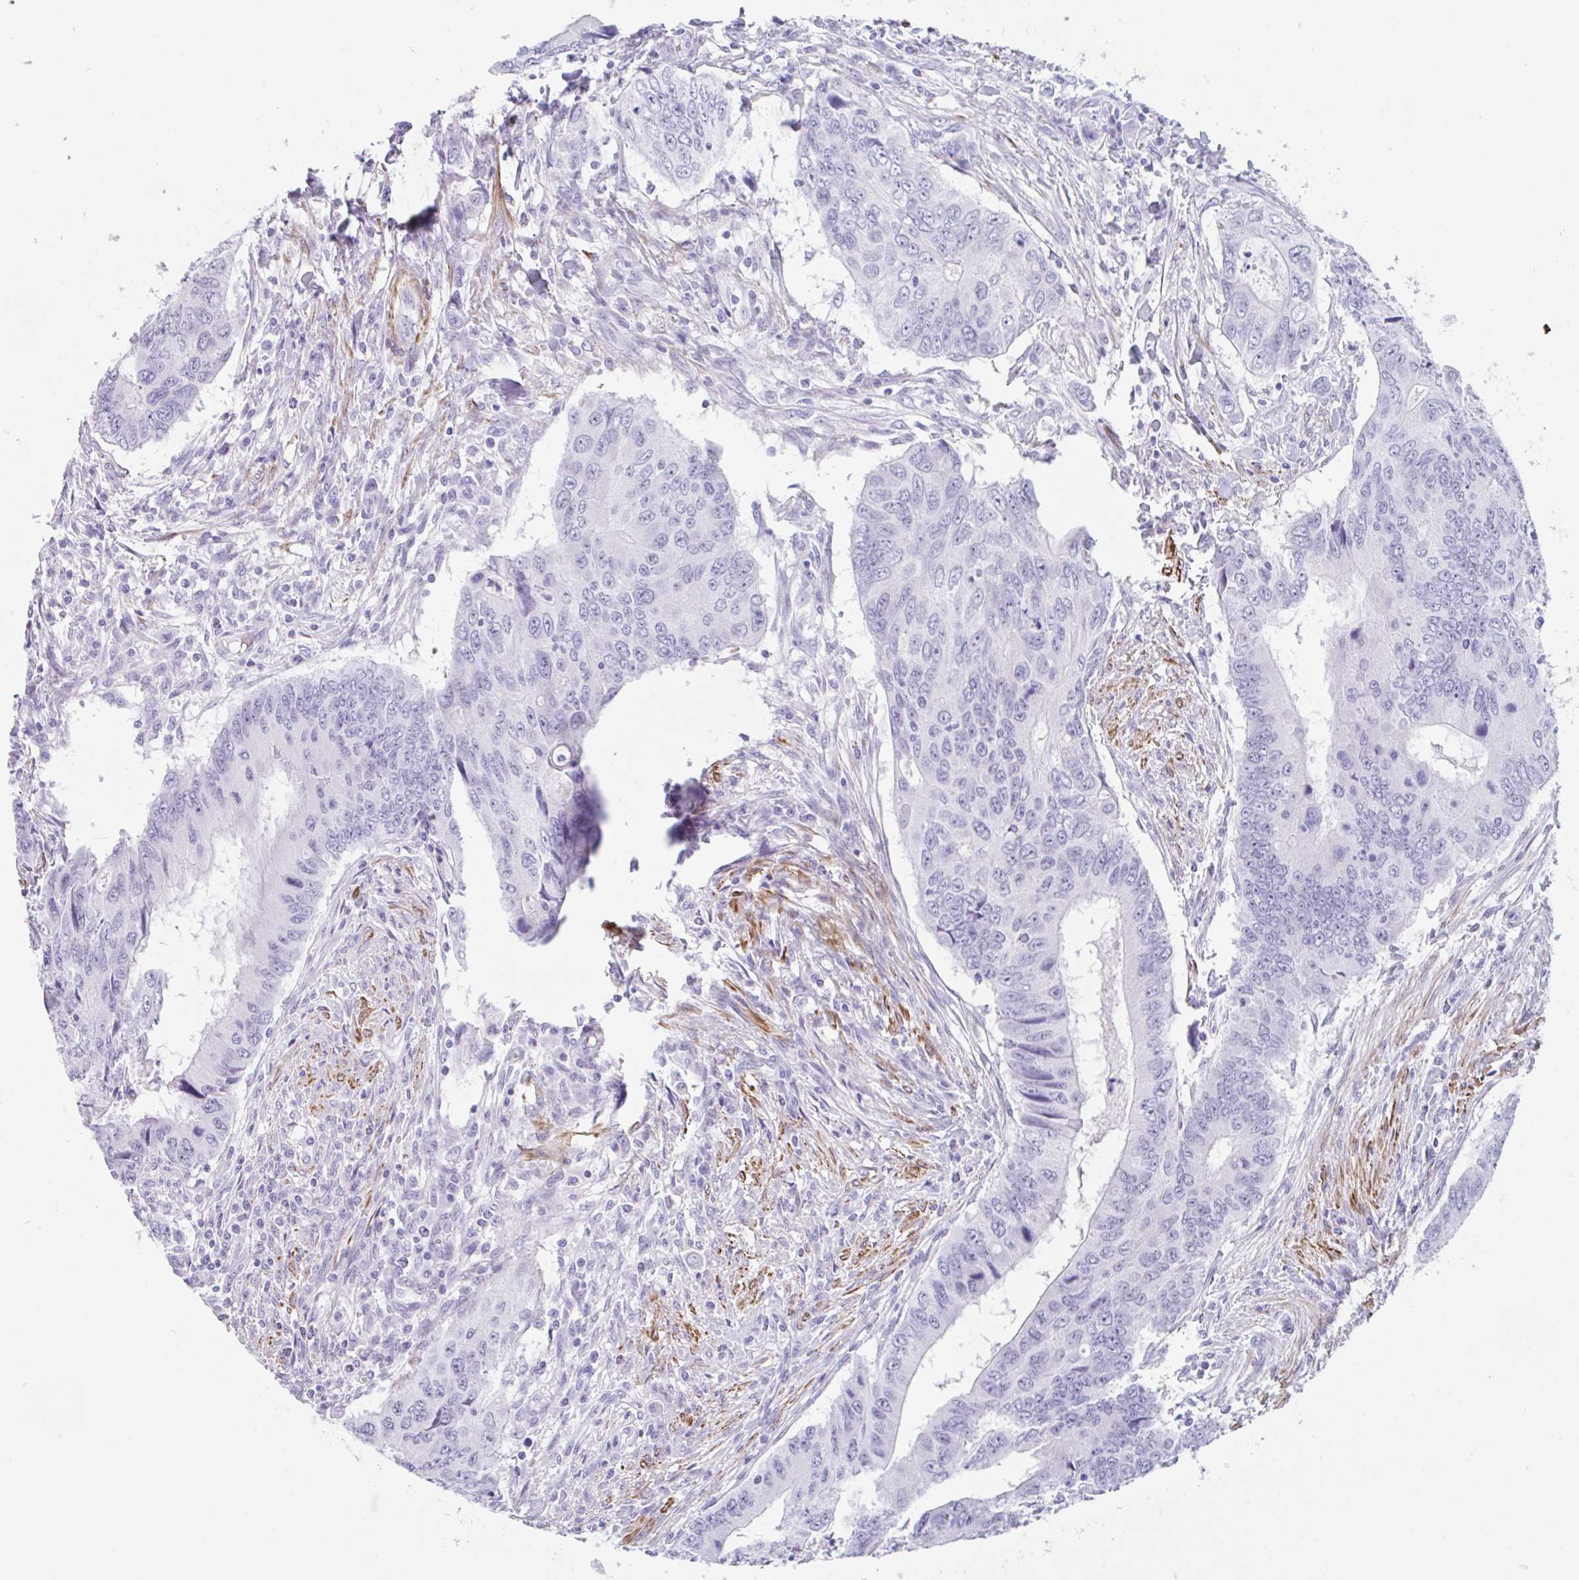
{"staining": {"intensity": "negative", "quantity": "none", "location": "none"}, "tissue": "colorectal cancer", "cell_type": "Tumor cells", "image_type": "cancer", "snomed": [{"axis": "morphology", "description": "Adenocarcinoma, NOS"}, {"axis": "topography", "description": "Colon"}], "caption": "This is an IHC photomicrograph of human colorectal cancer. There is no staining in tumor cells.", "gene": "TAS2R41", "patient": {"sex": "male", "age": 53}}